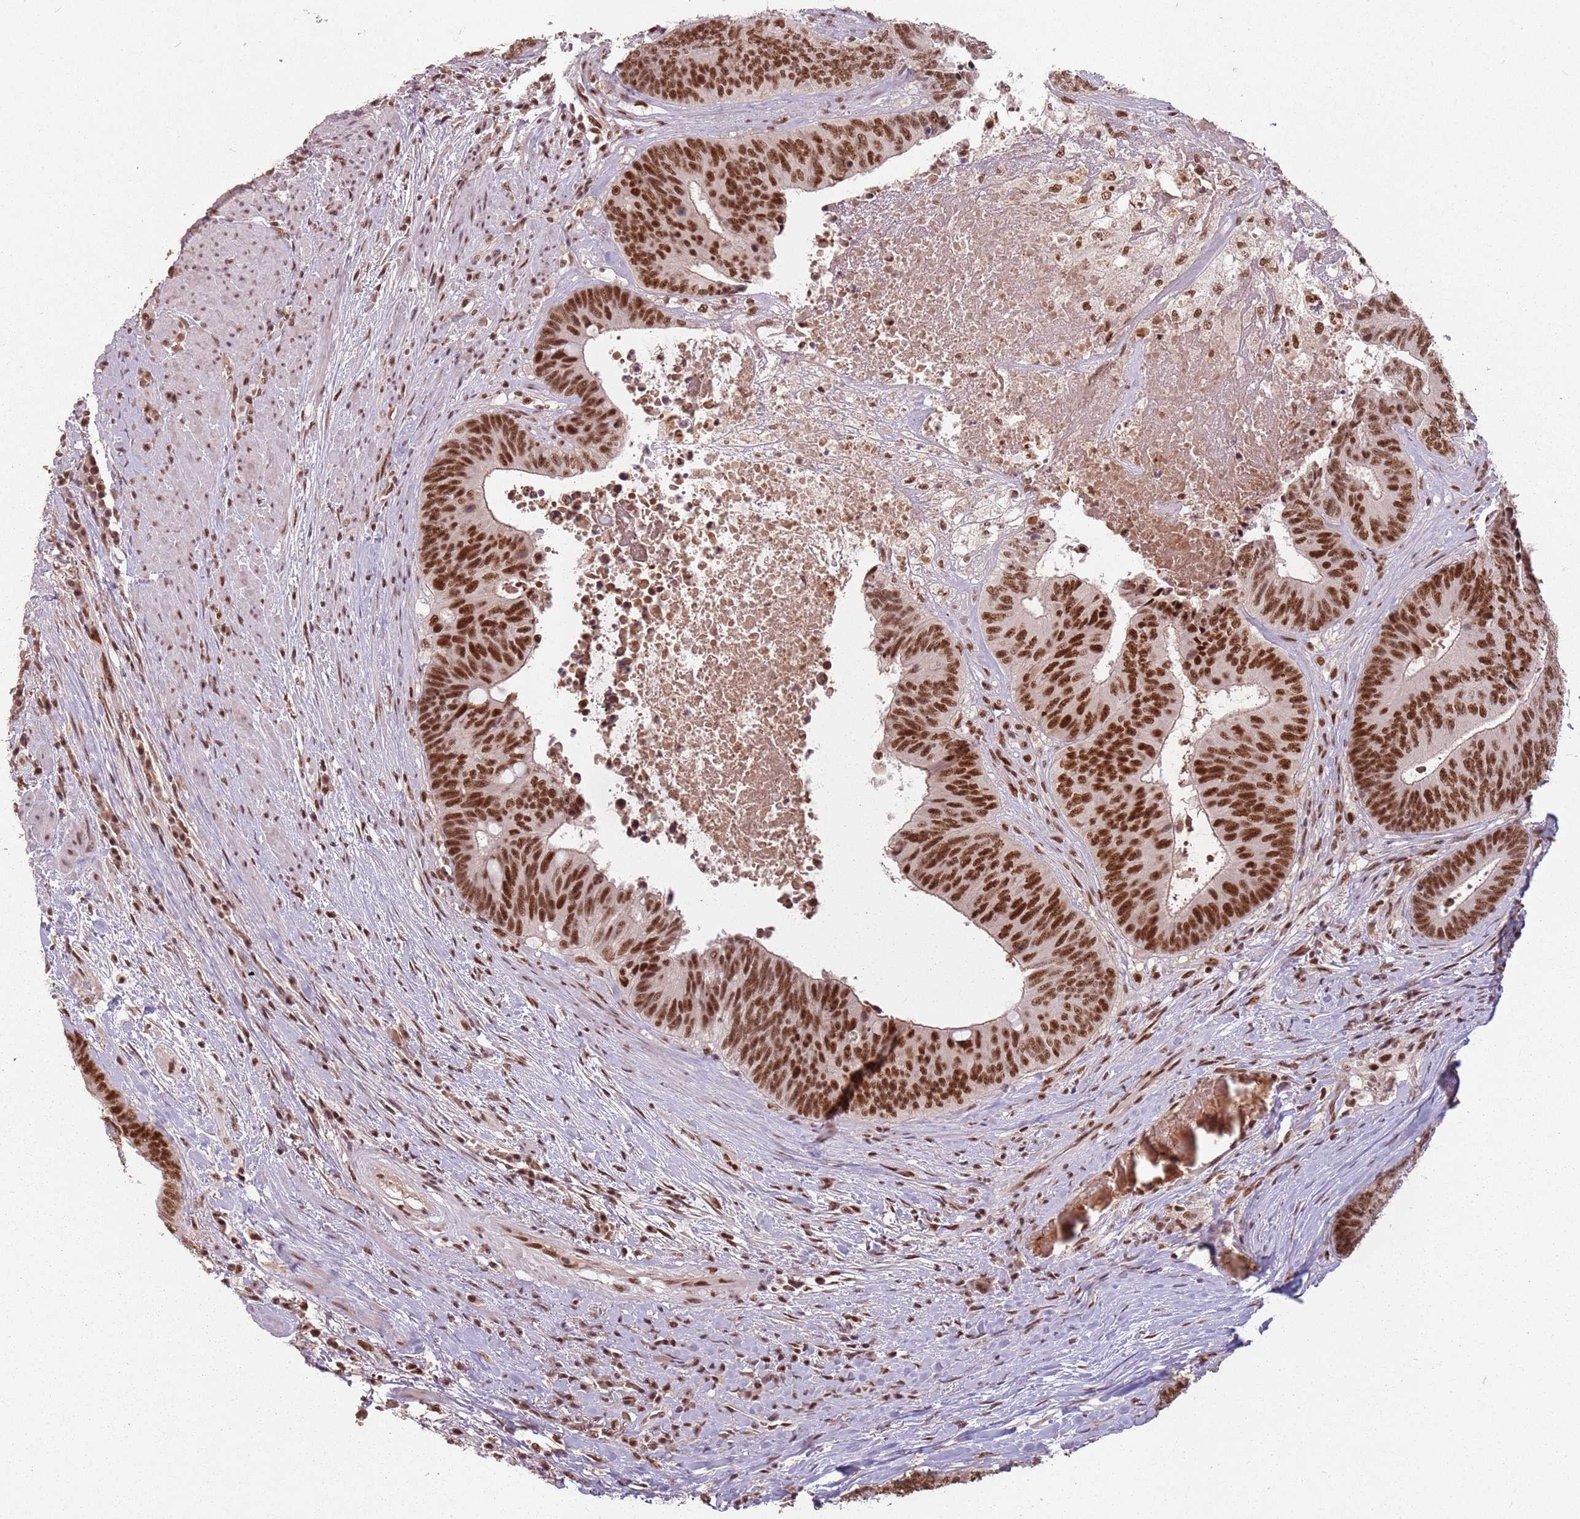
{"staining": {"intensity": "strong", "quantity": ">75%", "location": "nuclear"}, "tissue": "colorectal cancer", "cell_type": "Tumor cells", "image_type": "cancer", "snomed": [{"axis": "morphology", "description": "Adenocarcinoma, NOS"}, {"axis": "topography", "description": "Rectum"}], "caption": "This image displays immunohistochemistry staining of colorectal adenocarcinoma, with high strong nuclear positivity in approximately >75% of tumor cells.", "gene": "NCBP1", "patient": {"sex": "male", "age": 72}}